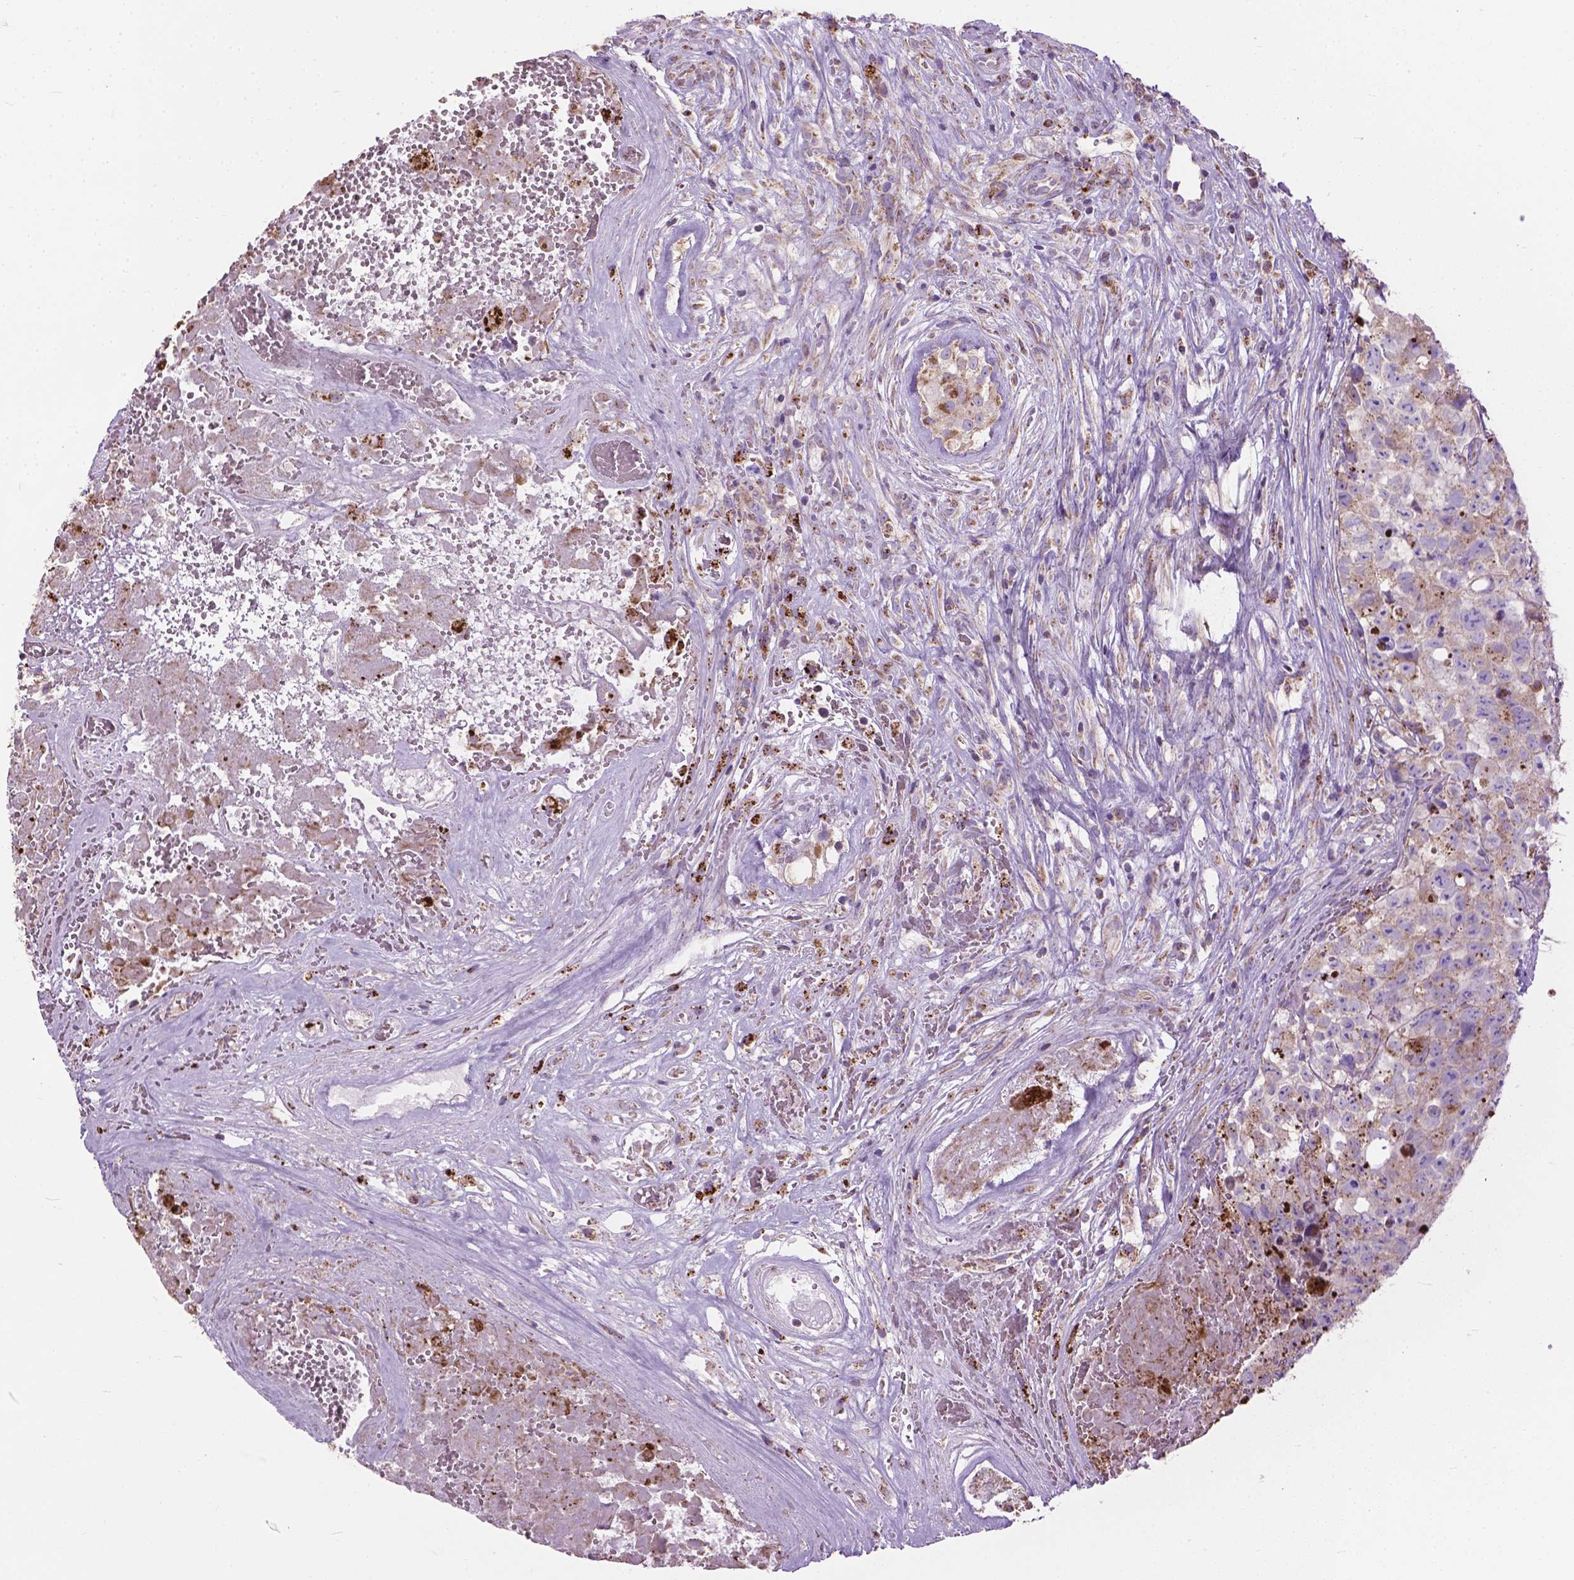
{"staining": {"intensity": "moderate", "quantity": ">75%", "location": "cytoplasmic/membranous"}, "tissue": "testis cancer", "cell_type": "Tumor cells", "image_type": "cancer", "snomed": [{"axis": "morphology", "description": "Carcinoma, Embryonal, NOS"}, {"axis": "topography", "description": "Testis"}], "caption": "Brown immunohistochemical staining in human testis cancer demonstrates moderate cytoplasmic/membranous expression in approximately >75% of tumor cells.", "gene": "VDAC1", "patient": {"sex": "male", "age": 18}}